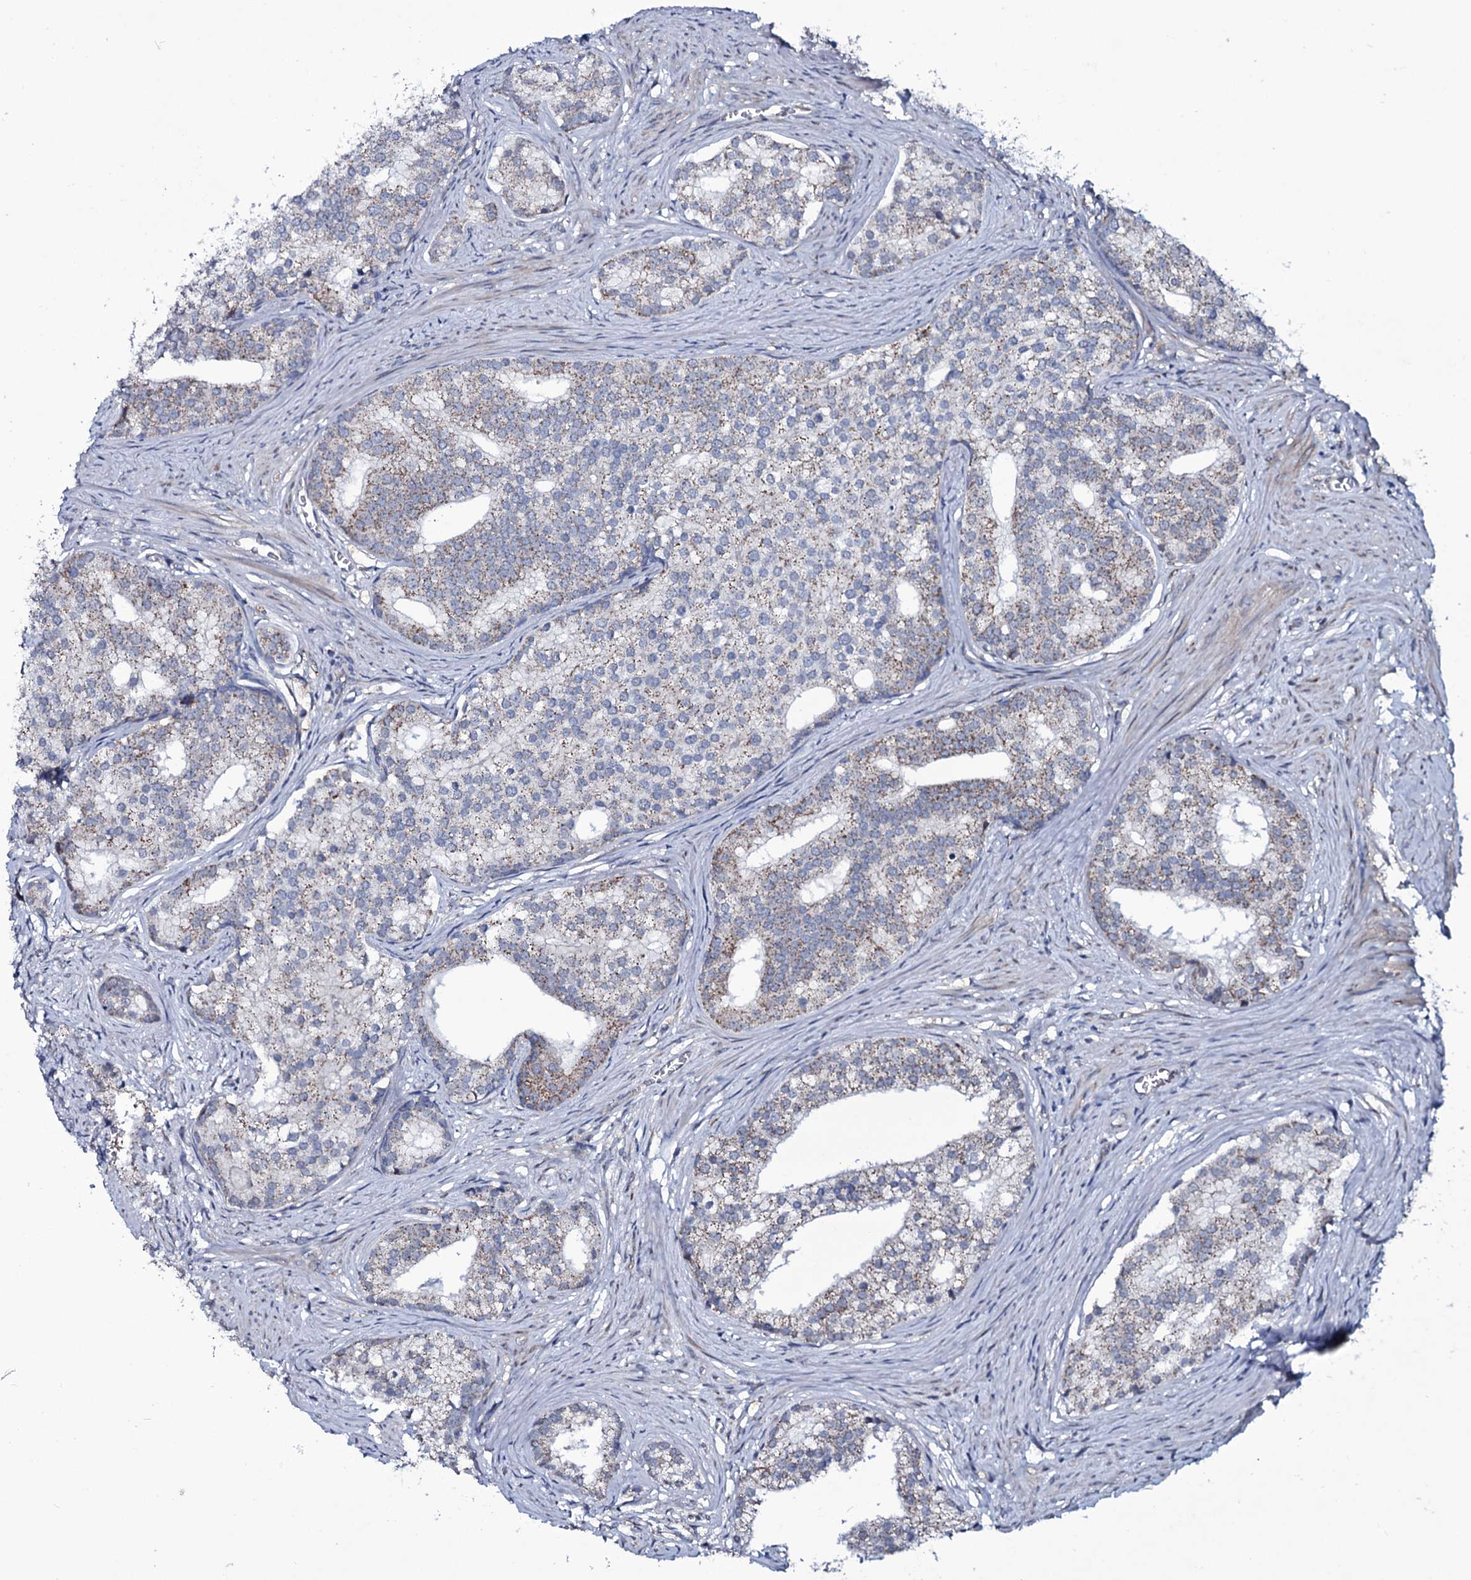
{"staining": {"intensity": "moderate", "quantity": "25%-75%", "location": "cytoplasmic/membranous"}, "tissue": "prostate cancer", "cell_type": "Tumor cells", "image_type": "cancer", "snomed": [{"axis": "morphology", "description": "Adenocarcinoma, Low grade"}, {"axis": "topography", "description": "Prostate"}], "caption": "Human prostate cancer stained with a brown dye exhibits moderate cytoplasmic/membranous positive positivity in approximately 25%-75% of tumor cells.", "gene": "WIPF3", "patient": {"sex": "male", "age": 71}}